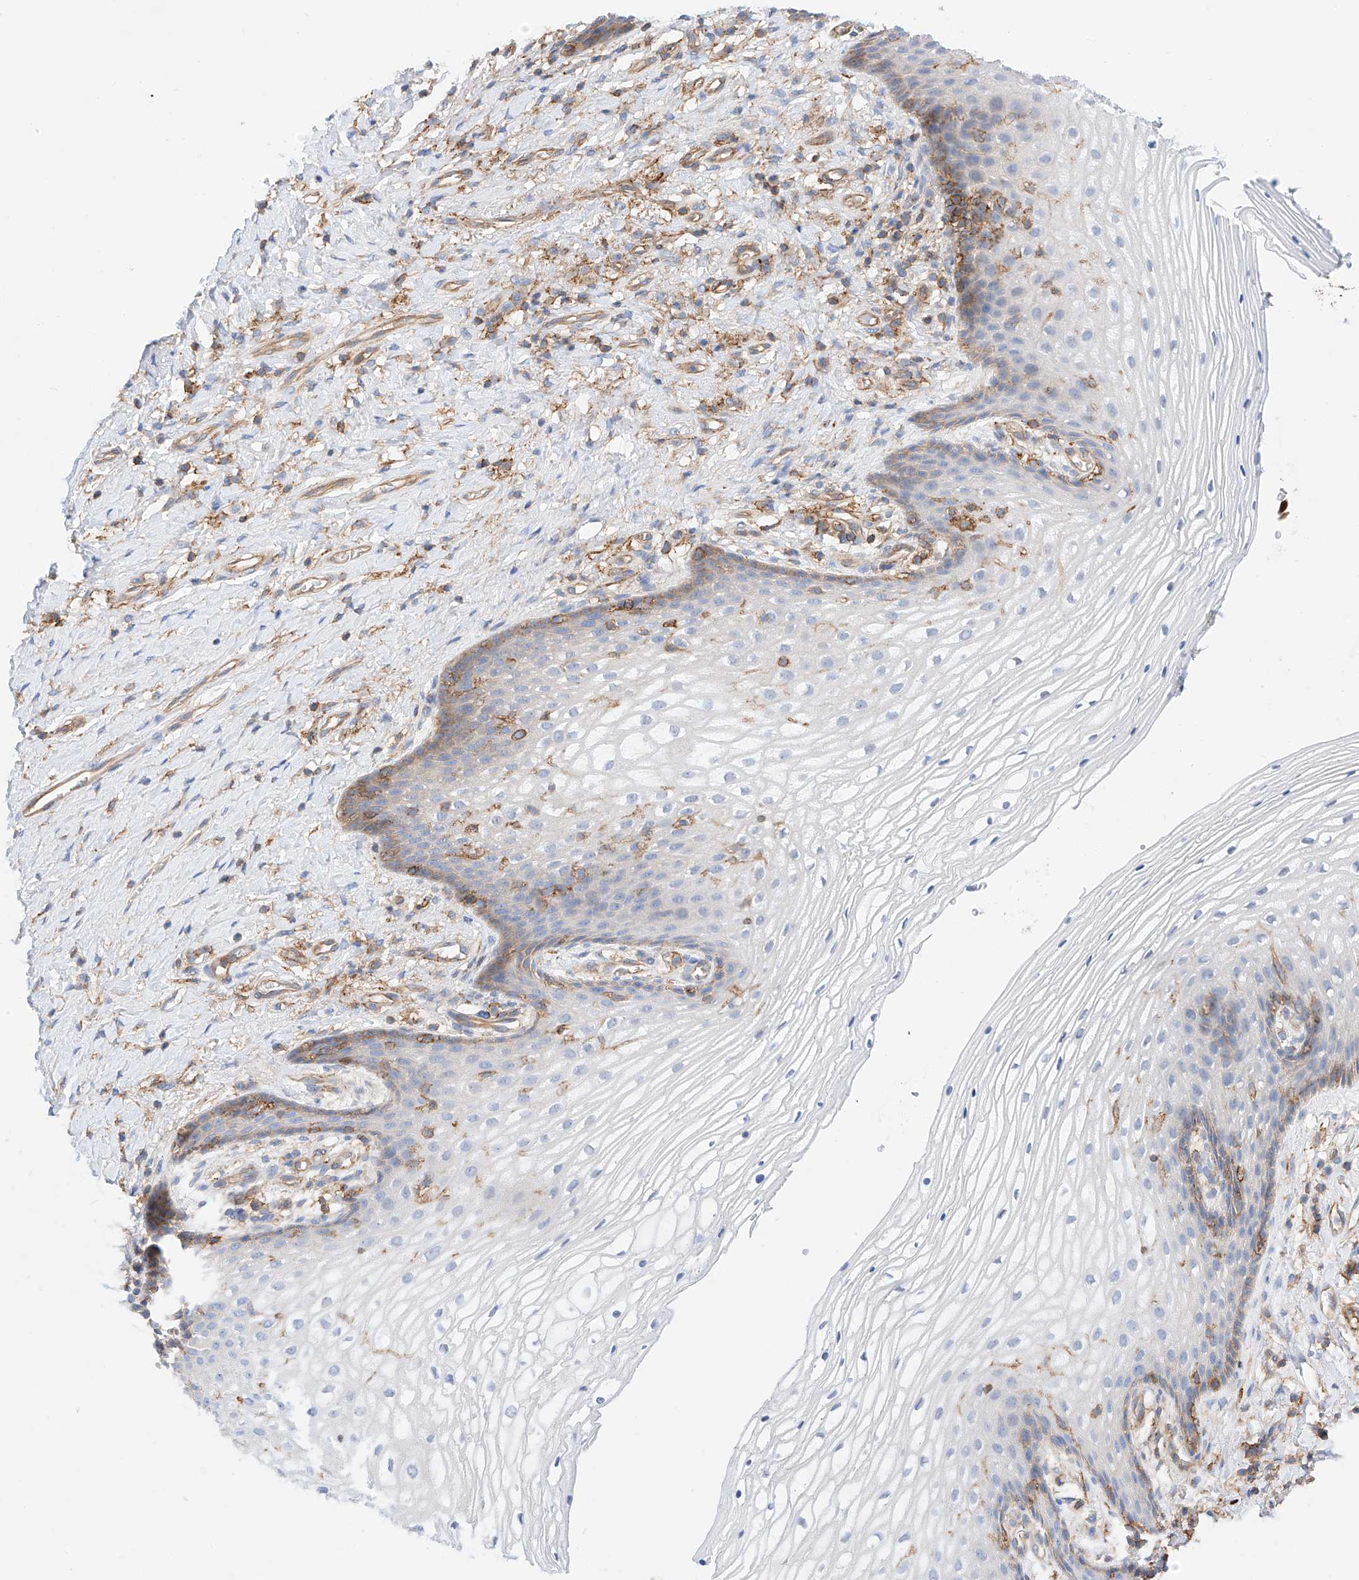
{"staining": {"intensity": "moderate", "quantity": "<25%", "location": "cytoplasmic/membranous"}, "tissue": "vagina", "cell_type": "Squamous epithelial cells", "image_type": "normal", "snomed": [{"axis": "morphology", "description": "Normal tissue, NOS"}, {"axis": "topography", "description": "Vagina"}], "caption": "High-power microscopy captured an IHC histopathology image of benign vagina, revealing moderate cytoplasmic/membranous positivity in about <25% of squamous epithelial cells. Nuclei are stained in blue.", "gene": "ENSG00000259132", "patient": {"sex": "female", "age": 60}}